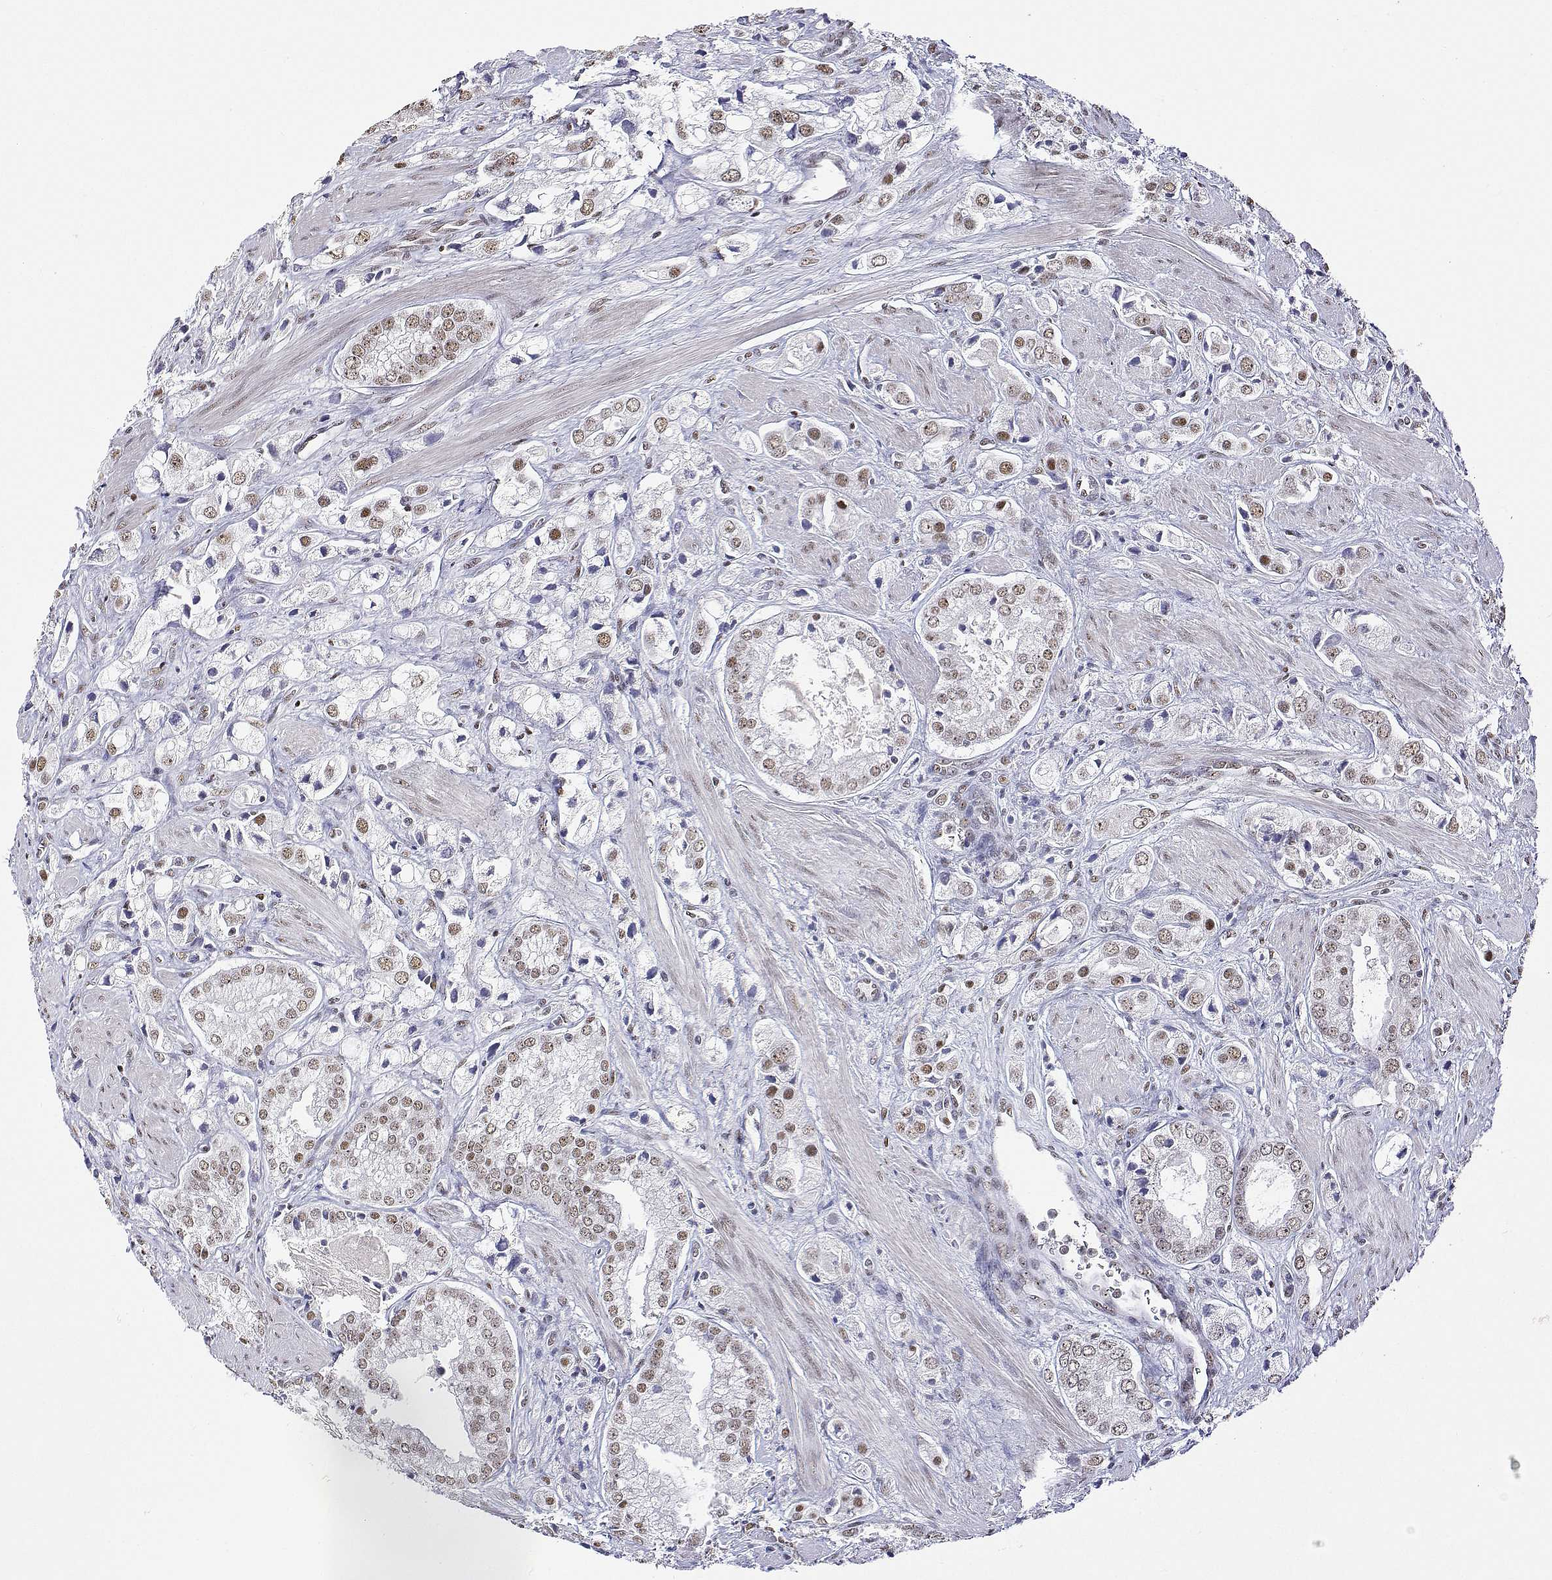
{"staining": {"intensity": "weak", "quantity": "25%-75%", "location": "nuclear"}, "tissue": "prostate cancer", "cell_type": "Tumor cells", "image_type": "cancer", "snomed": [{"axis": "morphology", "description": "Adenocarcinoma, Low grade"}, {"axis": "topography", "description": "Prostate"}], "caption": "Weak nuclear positivity is seen in approximately 25%-75% of tumor cells in prostate adenocarcinoma (low-grade). (DAB IHC, brown staining for protein, blue staining for nuclei).", "gene": "ADAR", "patient": {"sex": "male", "age": 65}}